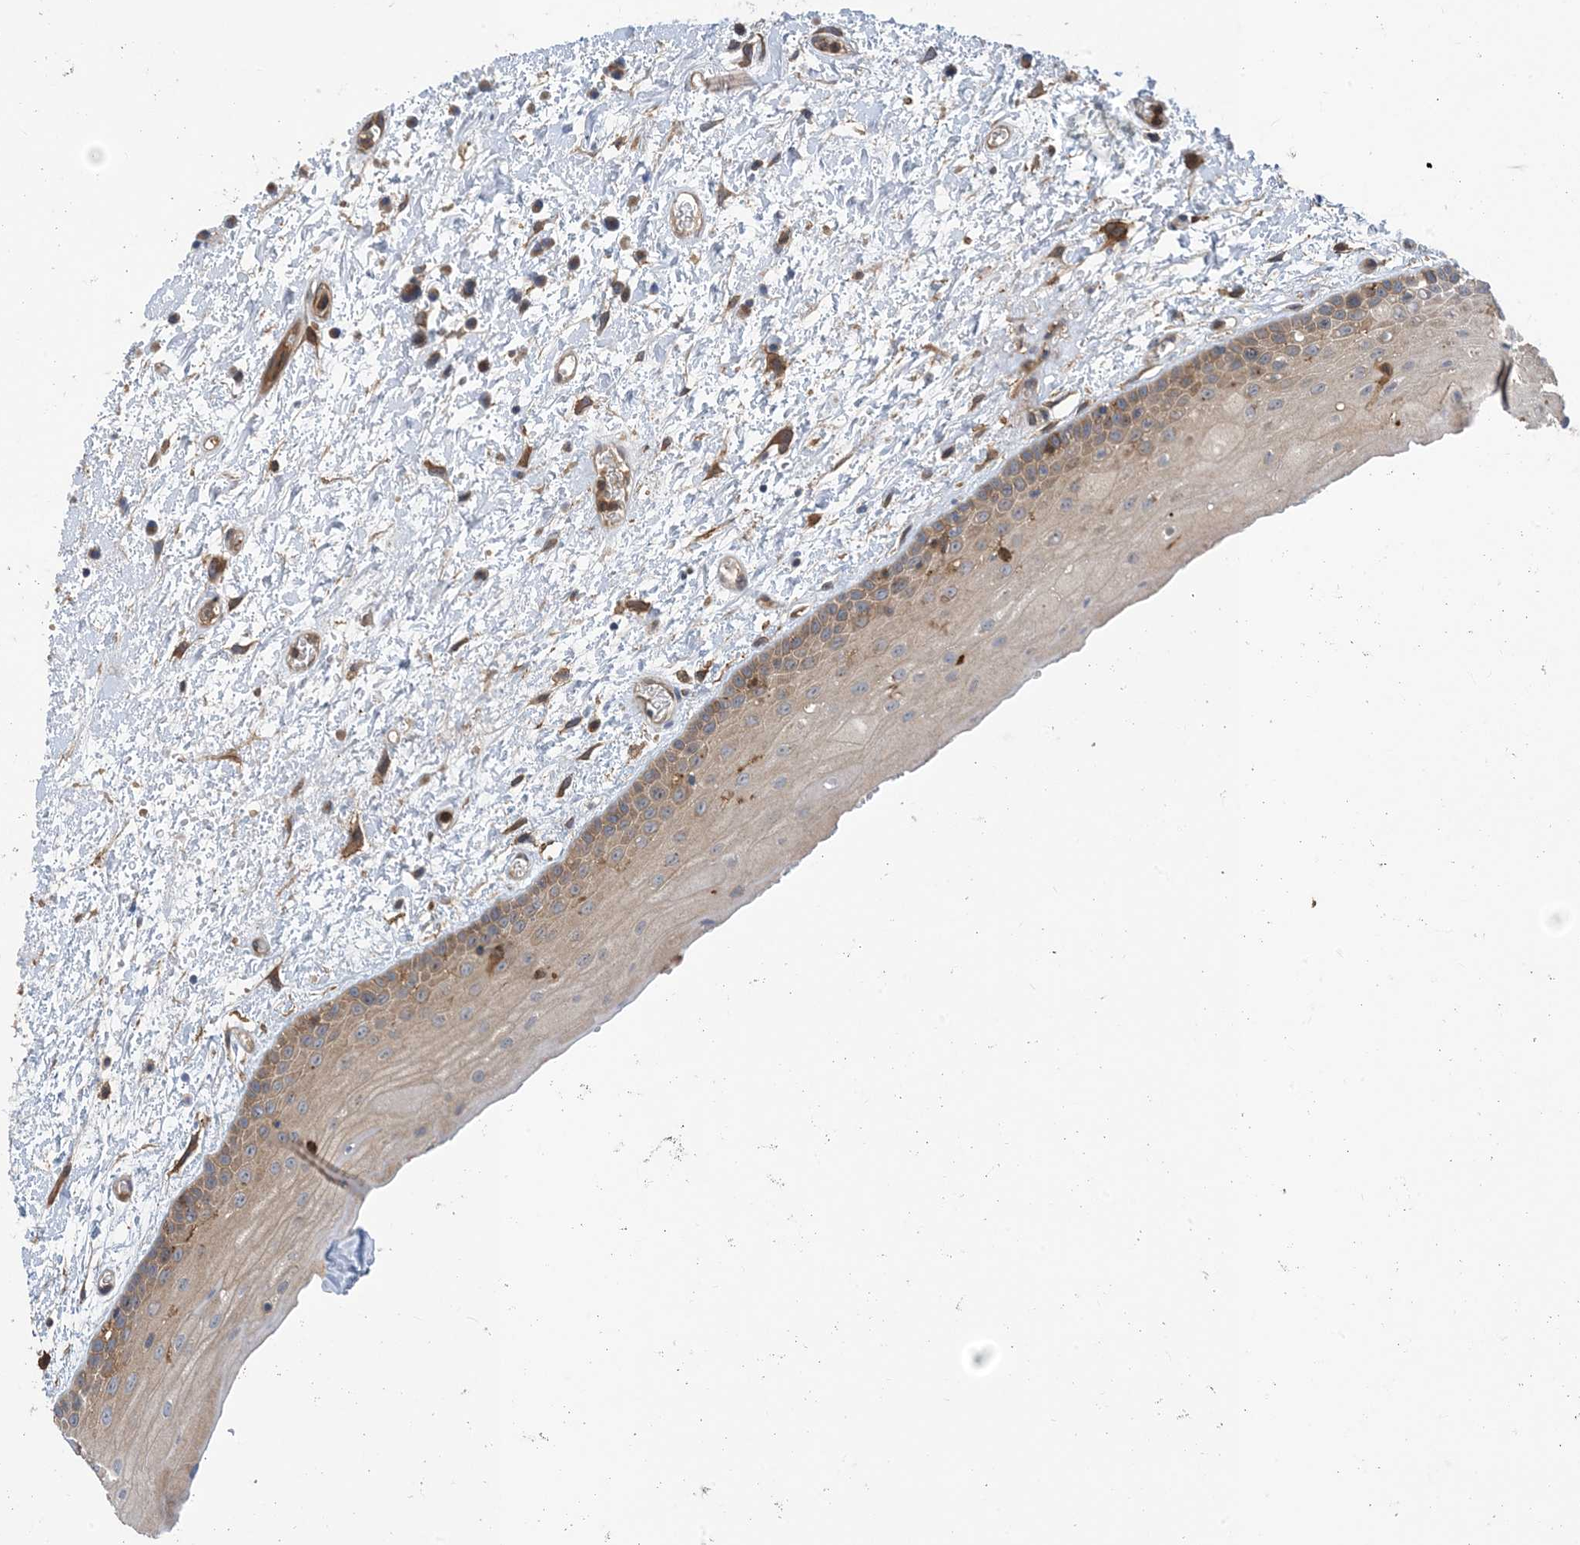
{"staining": {"intensity": "weak", "quantity": "25%-75%", "location": "cytoplasmic/membranous"}, "tissue": "oral mucosa", "cell_type": "Squamous epithelial cells", "image_type": "normal", "snomed": [{"axis": "morphology", "description": "Normal tissue, NOS"}, {"axis": "topography", "description": "Oral tissue"}], "caption": "This is a photomicrograph of immunohistochemistry staining of normal oral mucosa, which shows weak staining in the cytoplasmic/membranous of squamous epithelial cells.", "gene": "HS1BP3", "patient": {"sex": "female", "age": 76}}